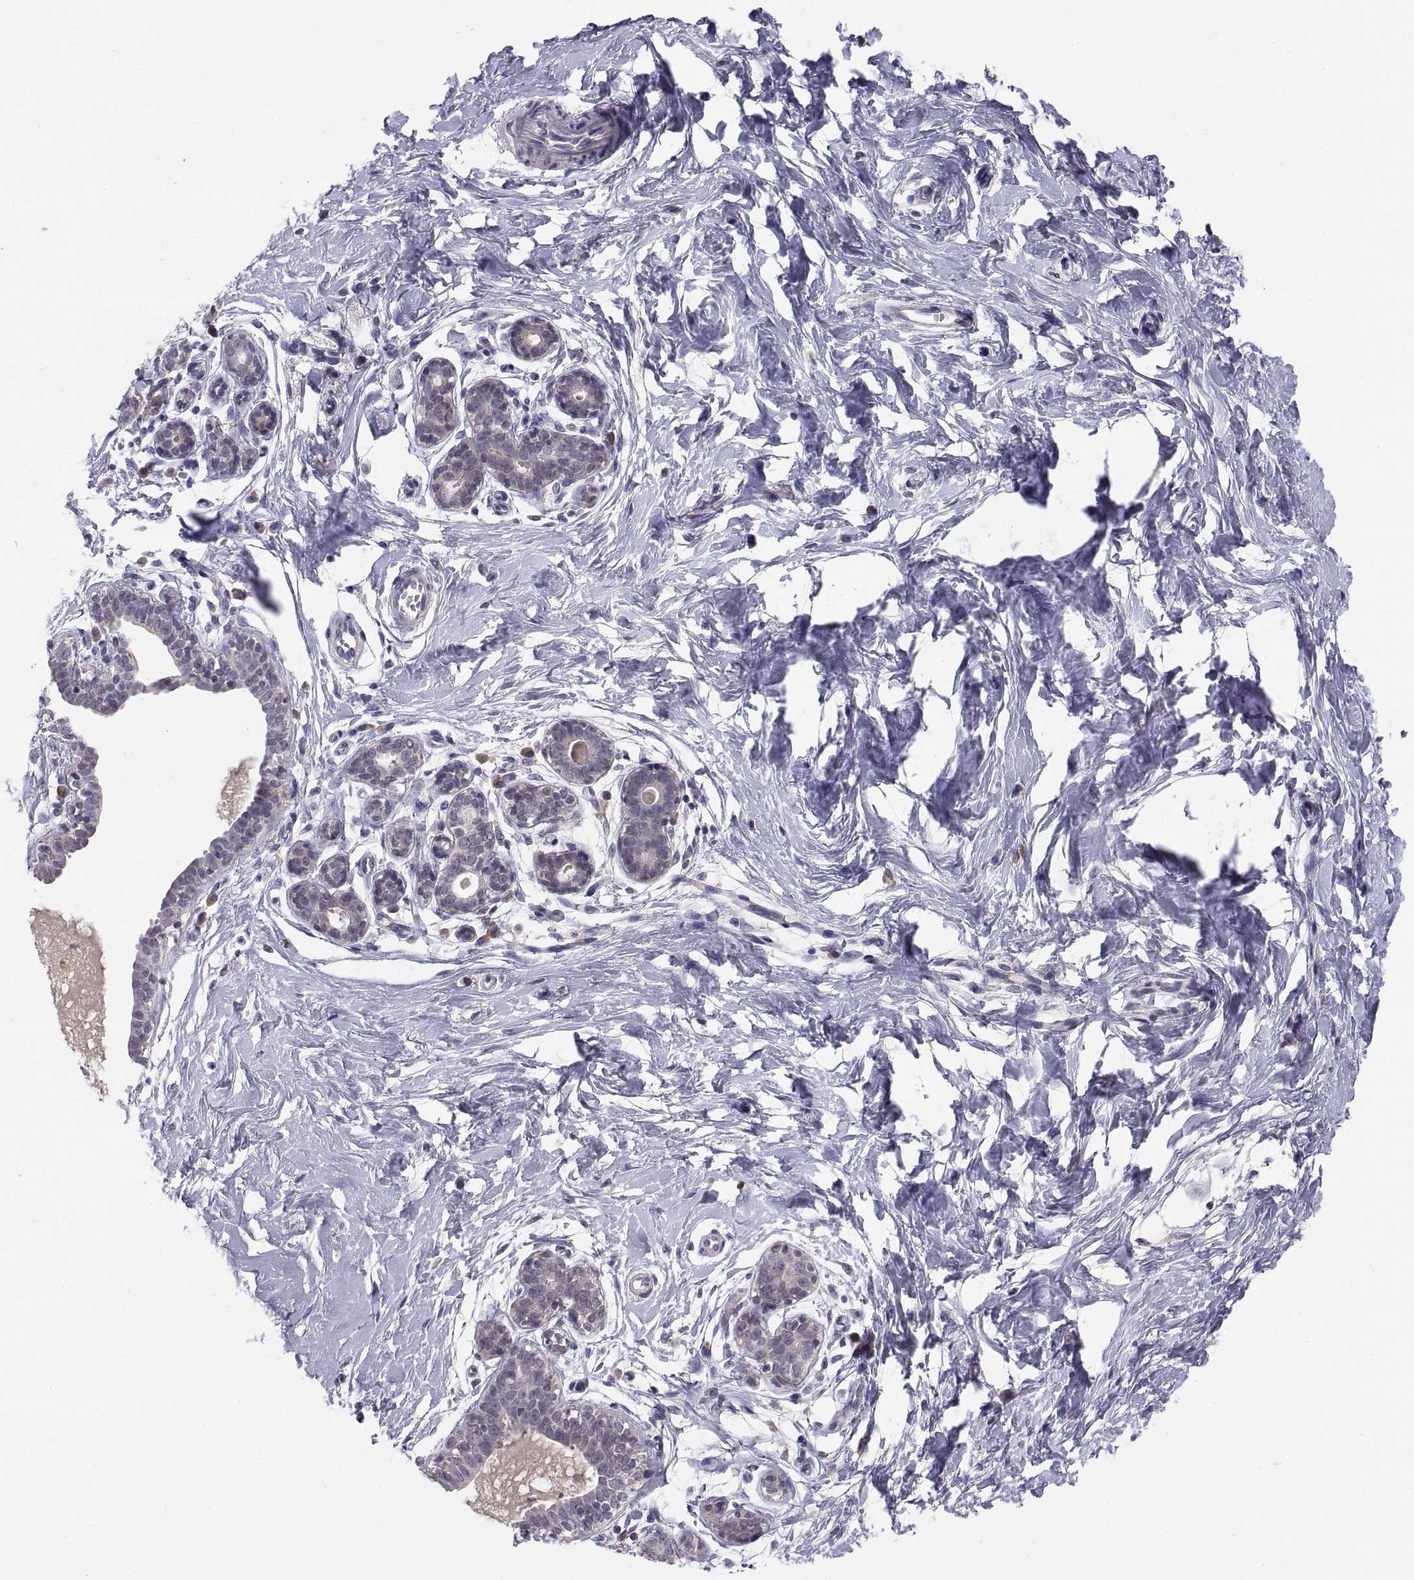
{"staining": {"intensity": "negative", "quantity": "none", "location": "none"}, "tissue": "breast", "cell_type": "Adipocytes", "image_type": "normal", "snomed": [{"axis": "morphology", "description": "Normal tissue, NOS"}, {"axis": "topography", "description": "Breast"}], "caption": "Immunohistochemistry image of normal breast: breast stained with DAB demonstrates no significant protein positivity in adipocytes.", "gene": "PKP1", "patient": {"sex": "female", "age": 37}}